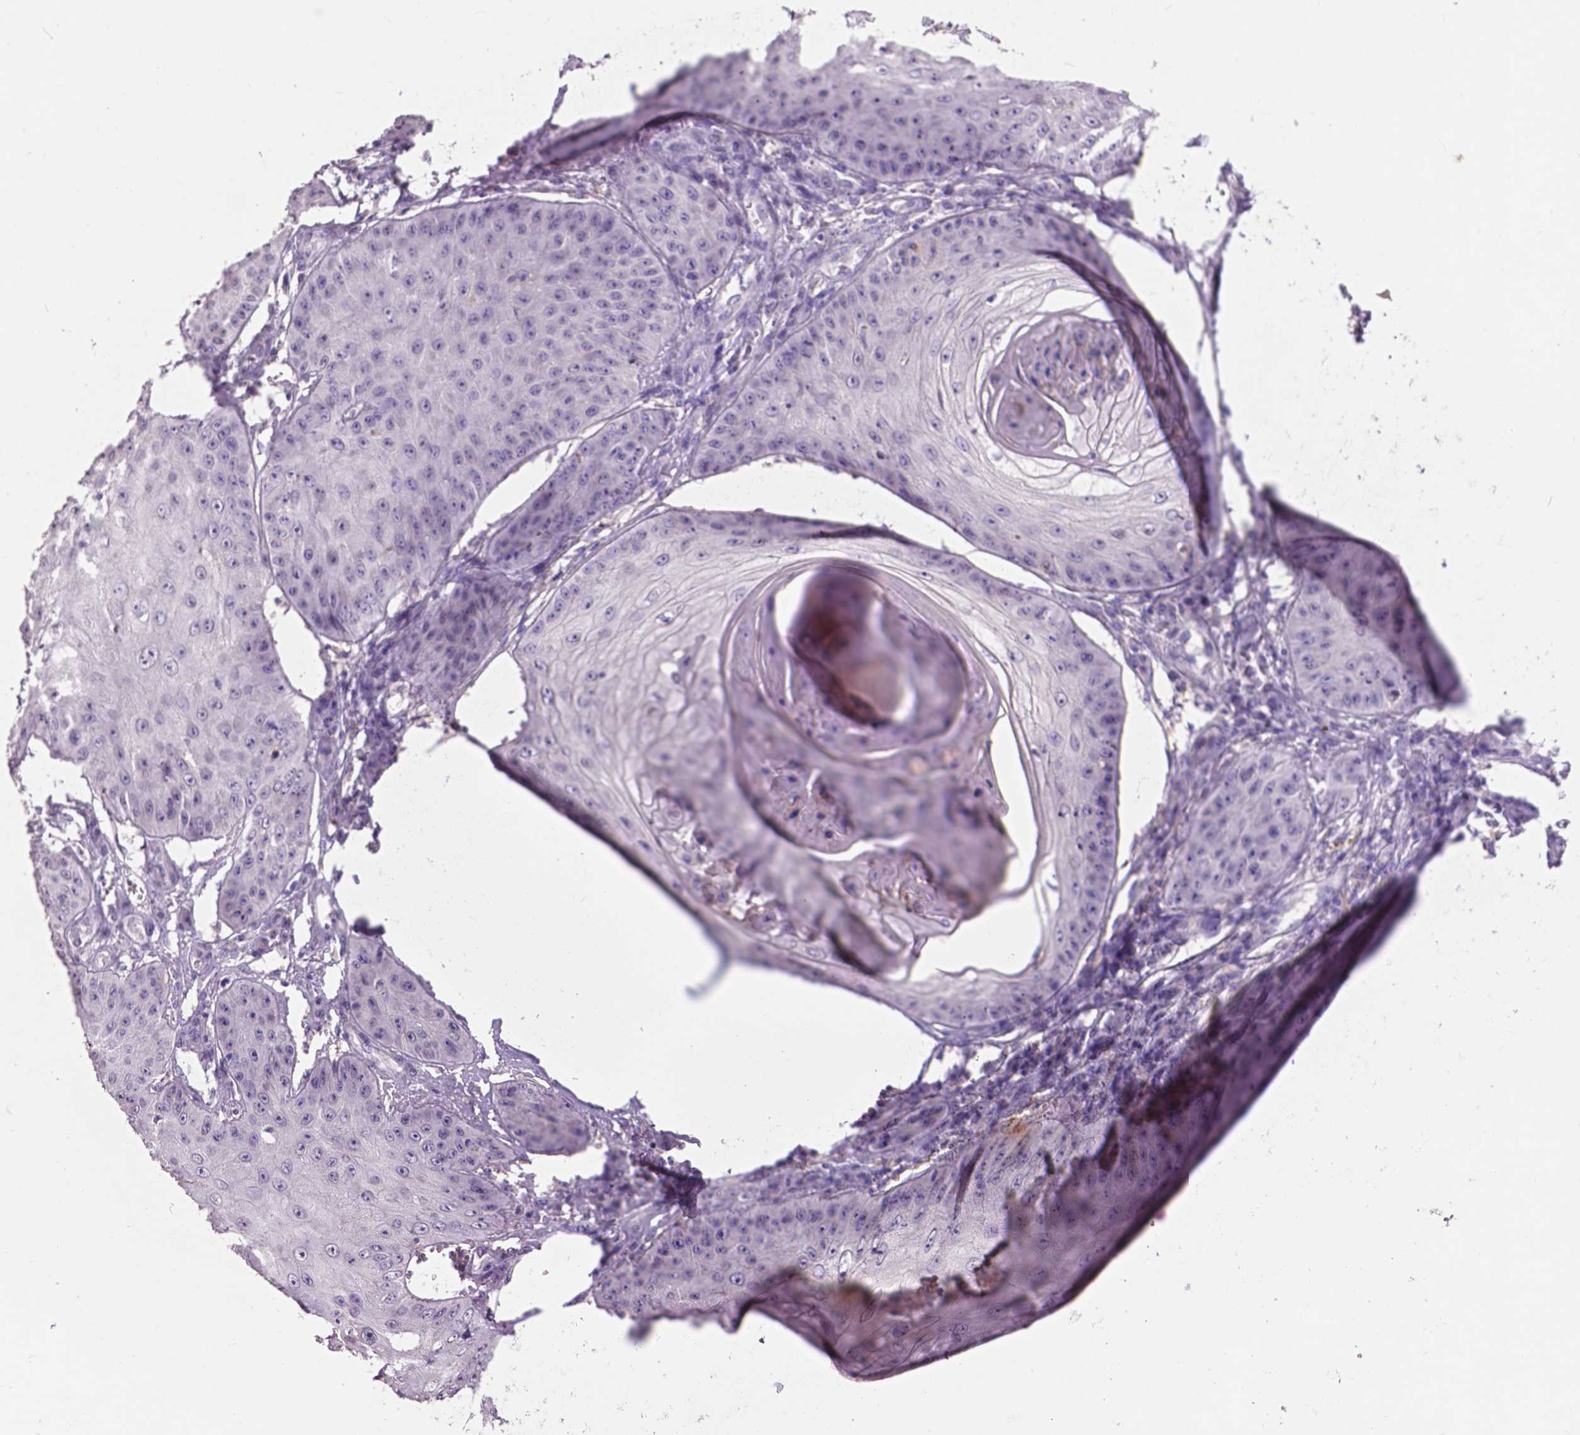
{"staining": {"intensity": "negative", "quantity": "none", "location": "none"}, "tissue": "skin cancer", "cell_type": "Tumor cells", "image_type": "cancer", "snomed": [{"axis": "morphology", "description": "Squamous cell carcinoma, NOS"}, {"axis": "topography", "description": "Skin"}], "caption": "IHC photomicrograph of neoplastic tissue: human squamous cell carcinoma (skin) stained with DAB demonstrates no significant protein expression in tumor cells.", "gene": "PLSCR1", "patient": {"sex": "male", "age": 70}}